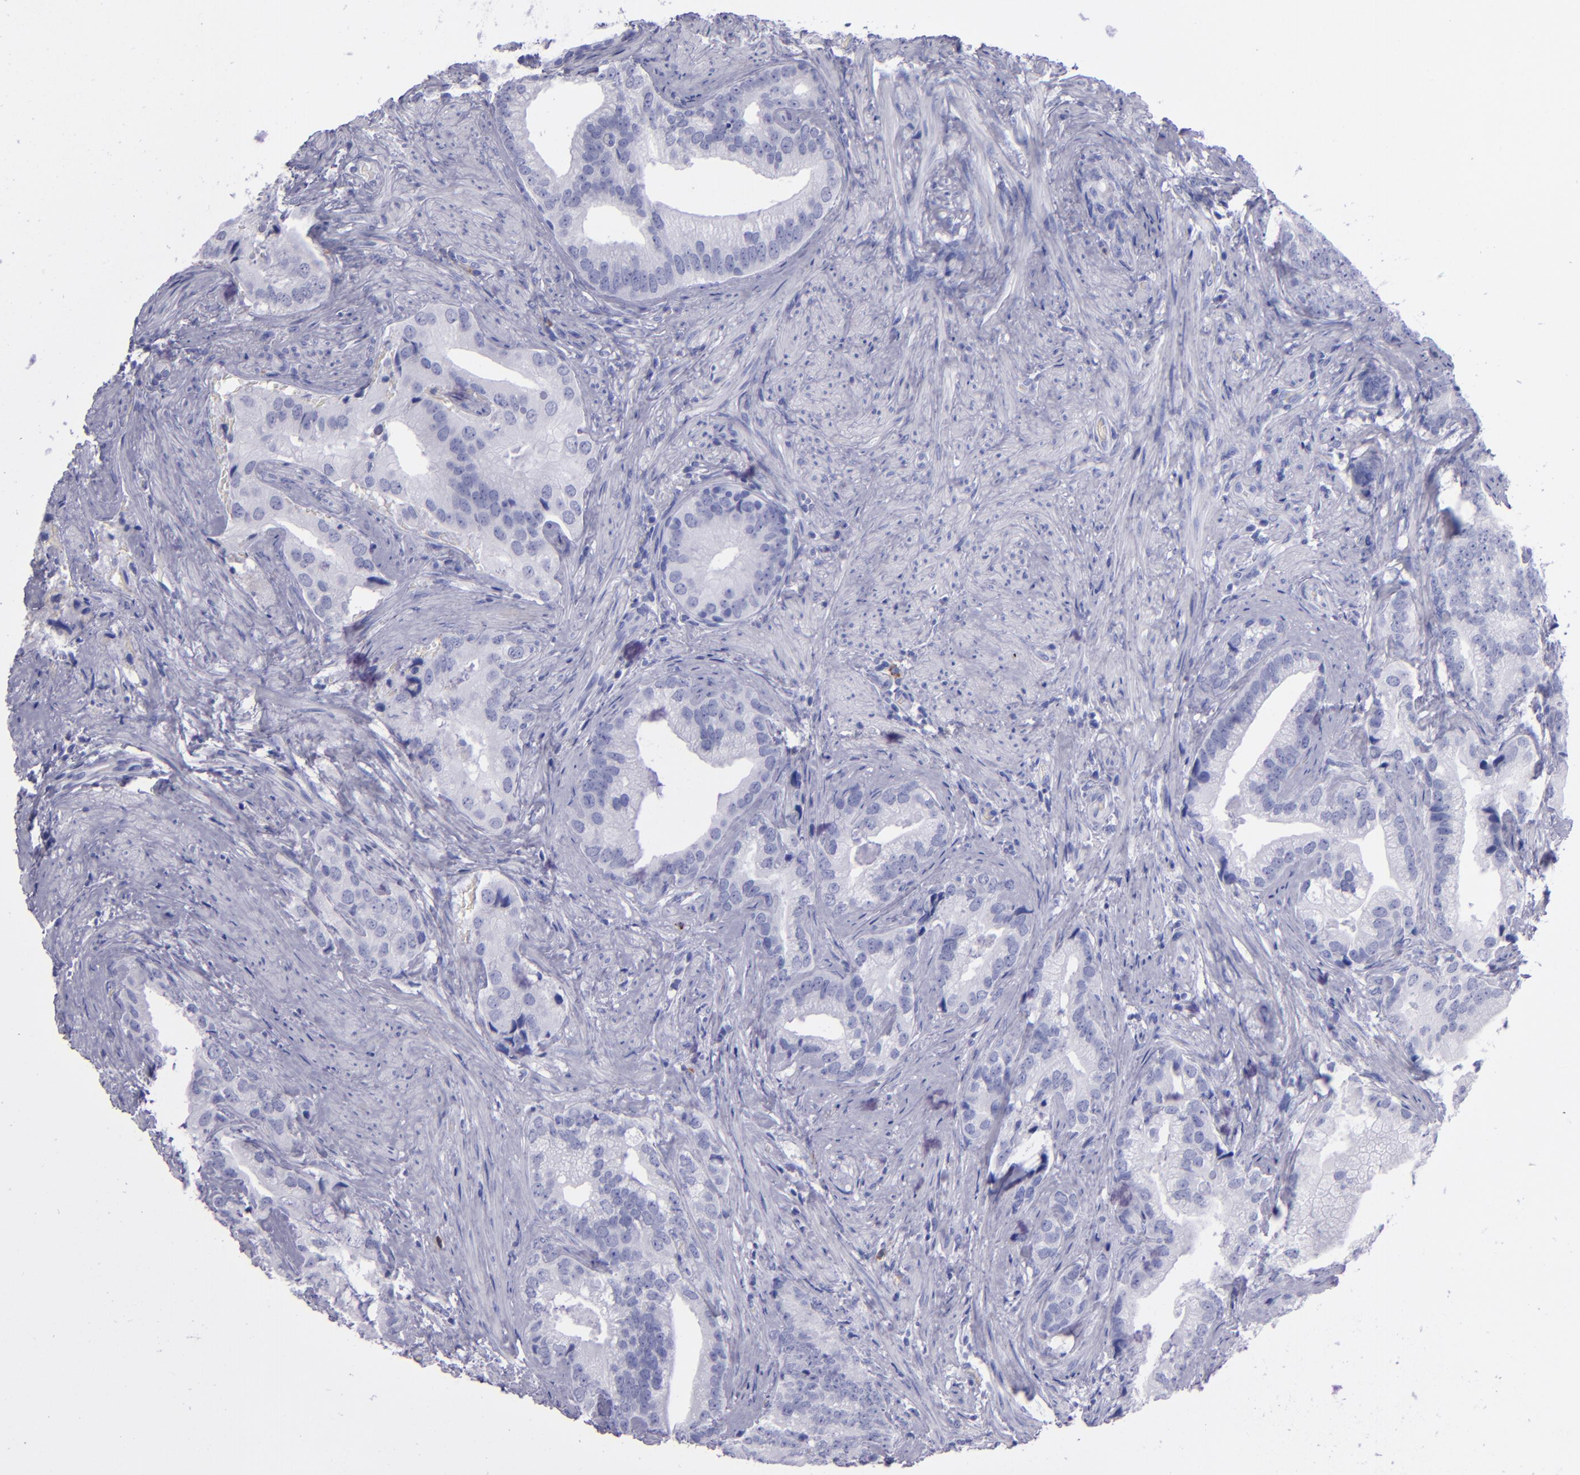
{"staining": {"intensity": "negative", "quantity": "none", "location": "none"}, "tissue": "prostate cancer", "cell_type": "Tumor cells", "image_type": "cancer", "snomed": [{"axis": "morphology", "description": "Adenocarcinoma, Low grade"}, {"axis": "topography", "description": "Prostate"}], "caption": "DAB immunohistochemical staining of prostate low-grade adenocarcinoma exhibits no significant staining in tumor cells.", "gene": "CR1", "patient": {"sex": "male", "age": 71}}